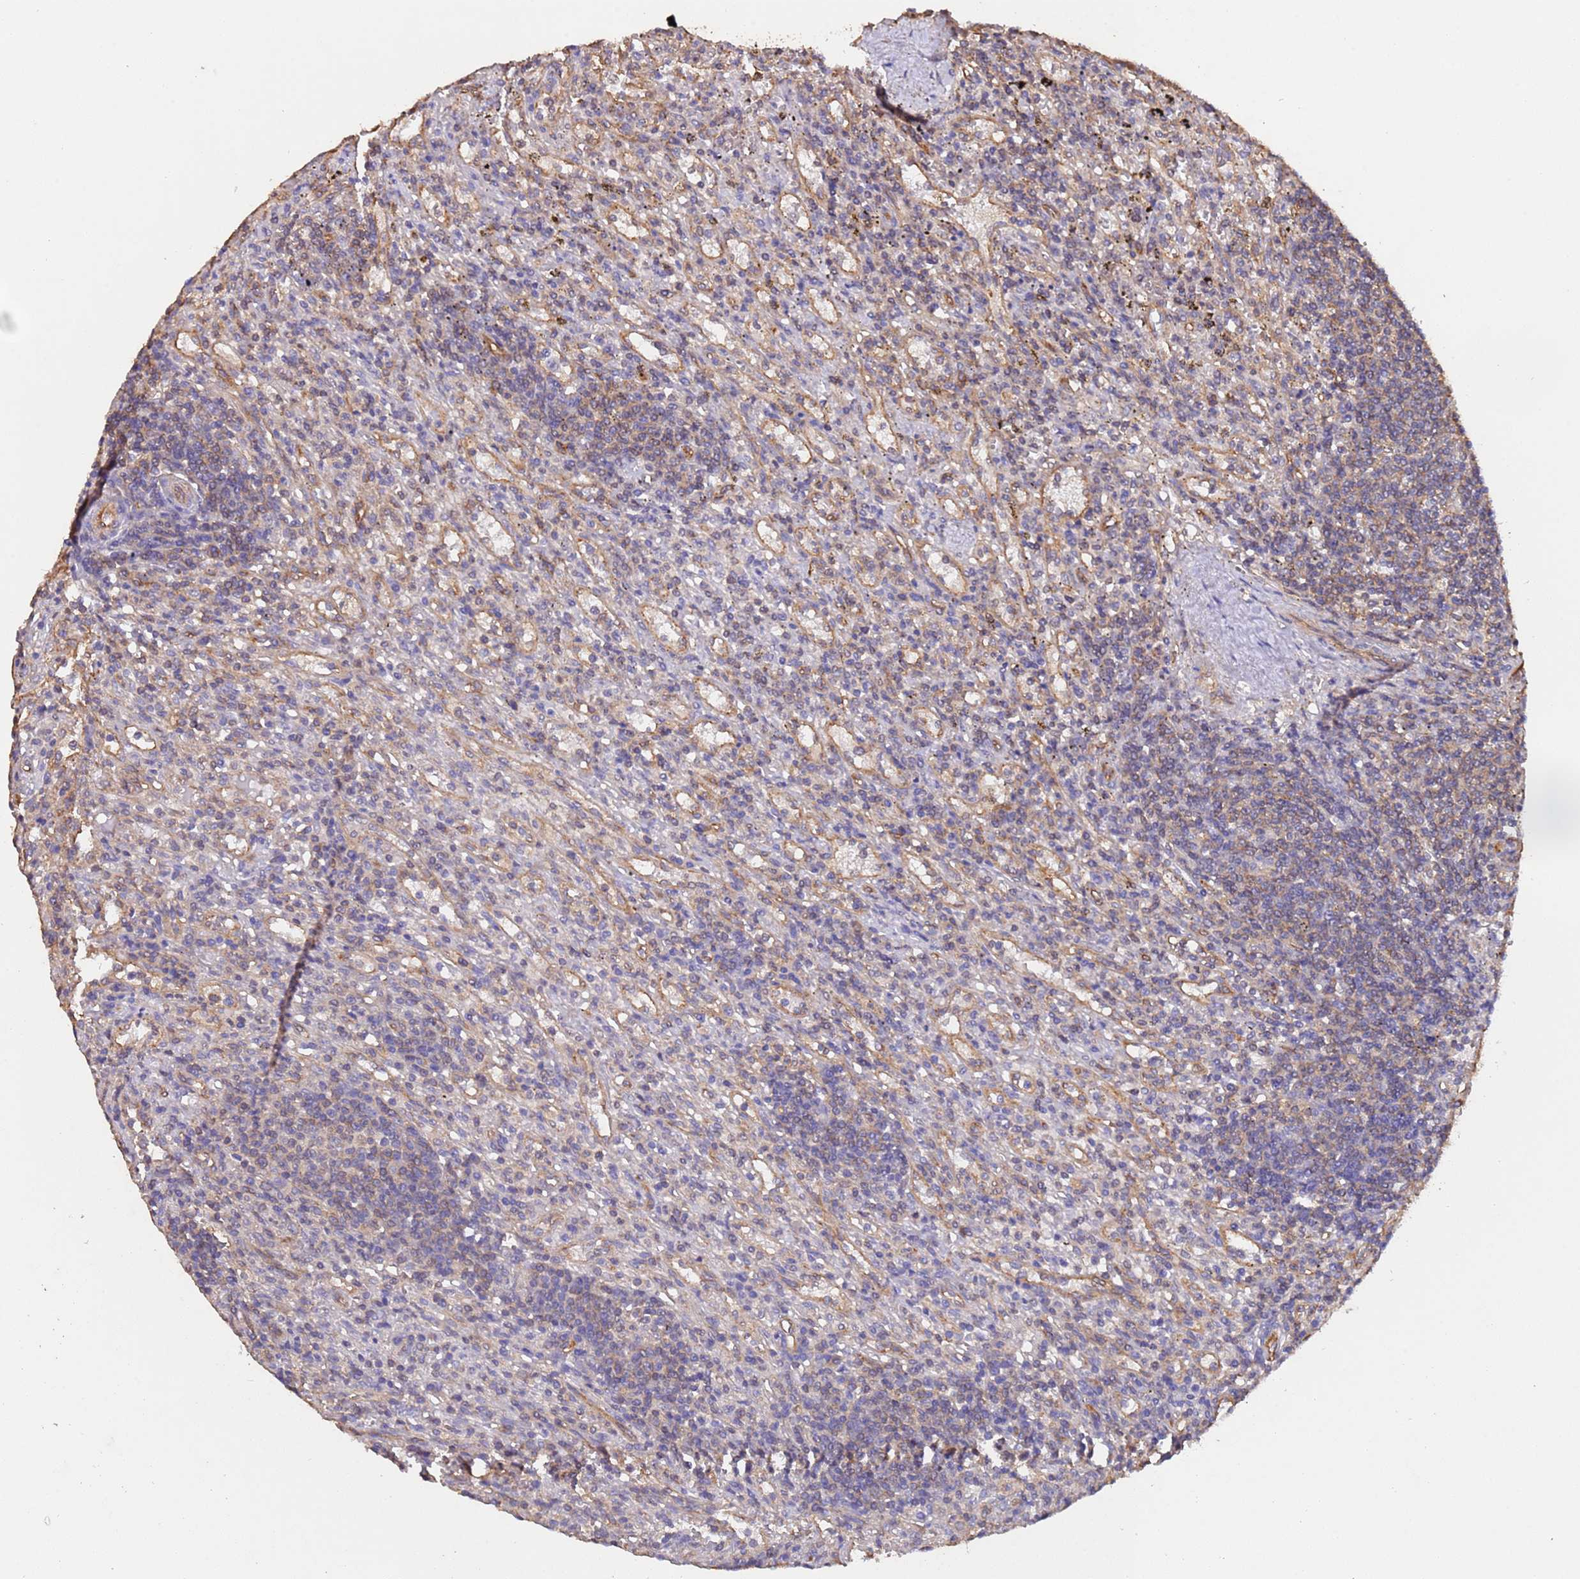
{"staining": {"intensity": "weak", "quantity": "<25%", "location": "cytoplasmic/membranous"}, "tissue": "lymphoma", "cell_type": "Tumor cells", "image_type": "cancer", "snomed": [{"axis": "morphology", "description": "Malignant lymphoma, non-Hodgkin's type, Low grade"}, {"axis": "topography", "description": "Spleen"}], "caption": "High magnification brightfield microscopy of low-grade malignant lymphoma, non-Hodgkin's type stained with DAB (3,3'-diaminobenzidine) (brown) and counterstained with hematoxylin (blue): tumor cells show no significant expression.", "gene": "MTX3", "patient": {"sex": "male", "age": 76}}